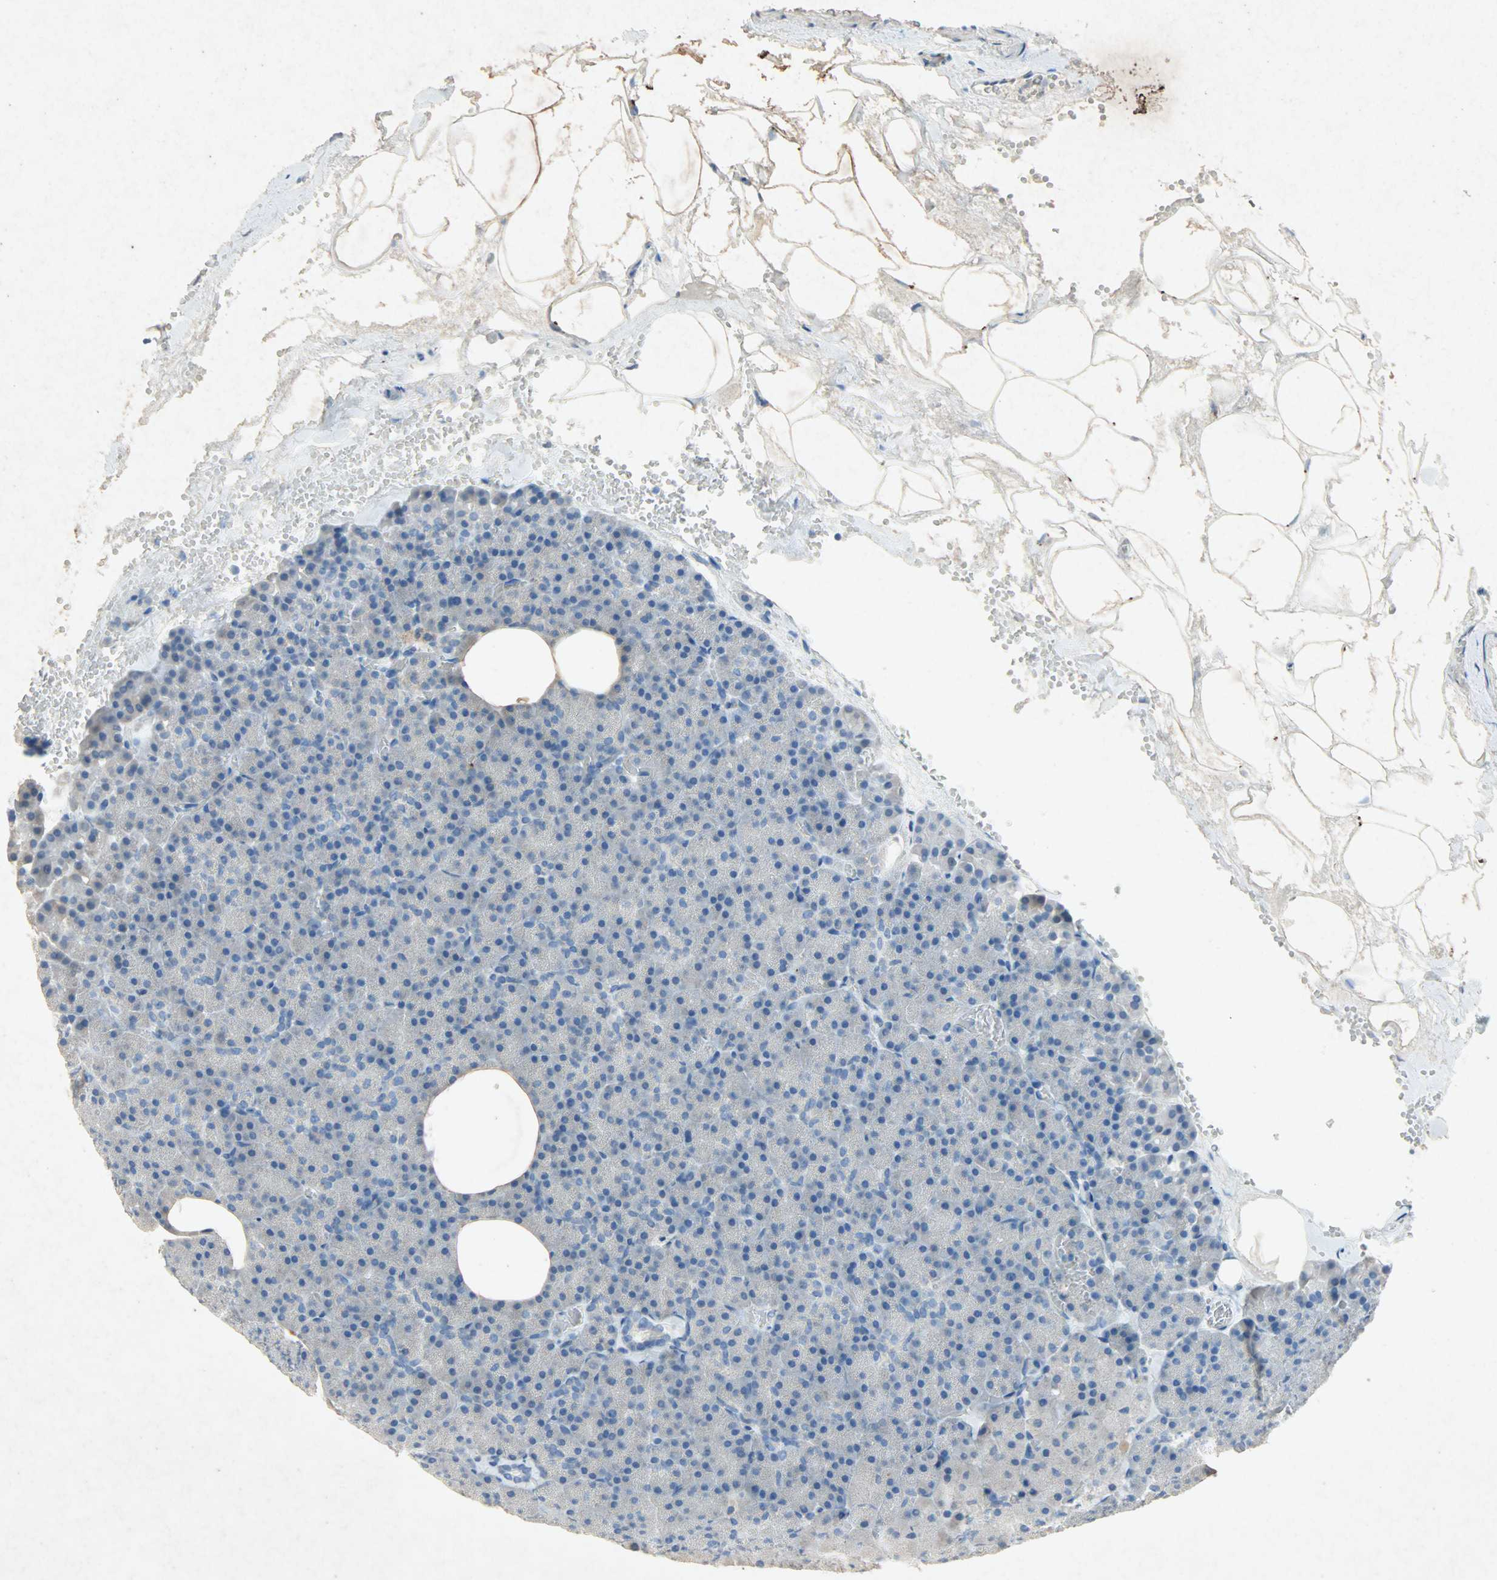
{"staining": {"intensity": "negative", "quantity": "none", "location": "none"}, "tissue": "pancreas", "cell_type": "Exocrine glandular cells", "image_type": "normal", "snomed": [{"axis": "morphology", "description": "Normal tissue, NOS"}, {"axis": "topography", "description": "Pancreas"}], "caption": "Pancreas stained for a protein using IHC shows no positivity exocrine glandular cells.", "gene": "PCDHB2", "patient": {"sex": "female", "age": 35}}